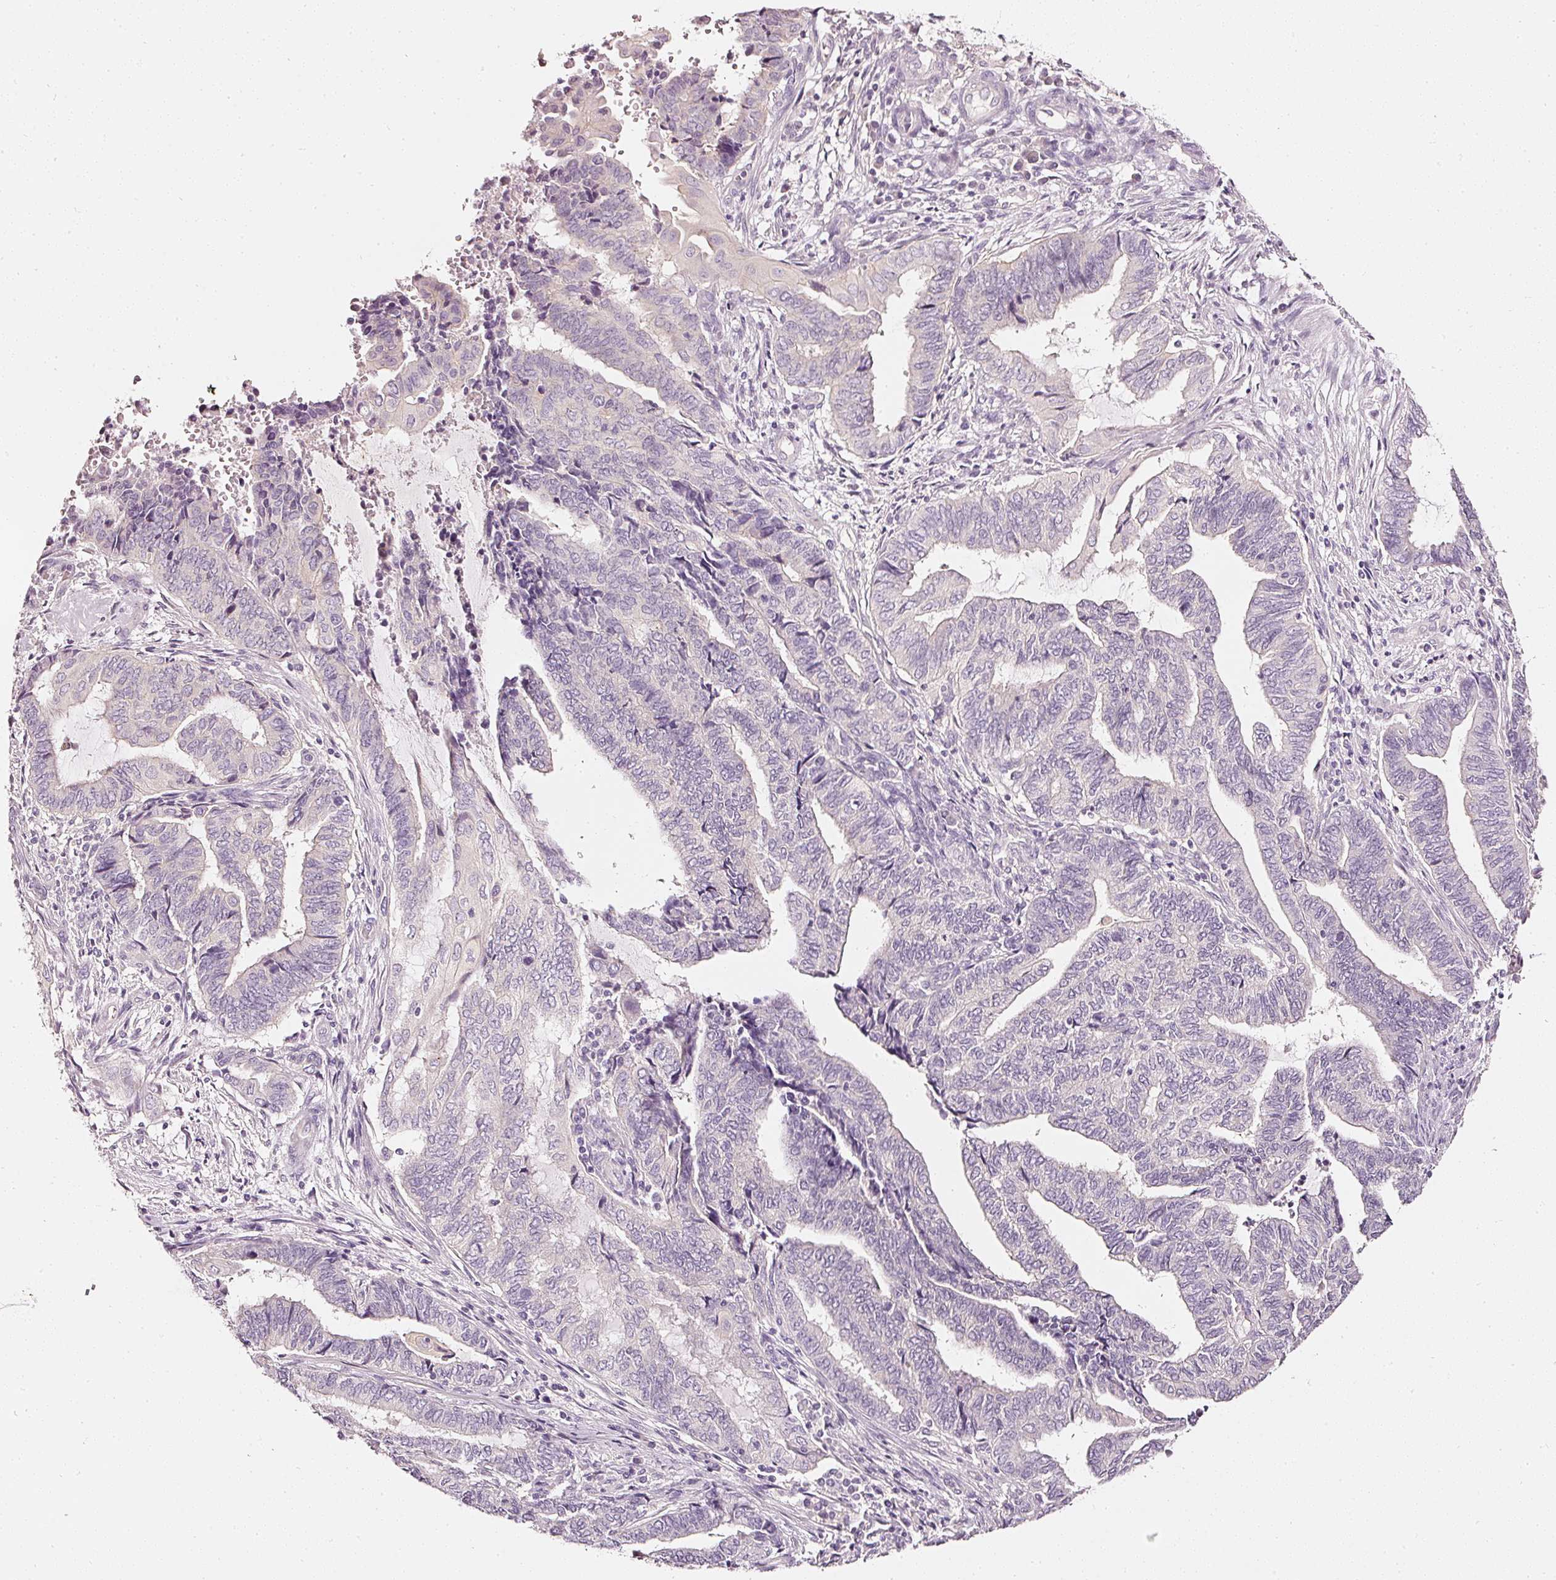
{"staining": {"intensity": "negative", "quantity": "none", "location": "none"}, "tissue": "endometrial cancer", "cell_type": "Tumor cells", "image_type": "cancer", "snomed": [{"axis": "morphology", "description": "Adenocarcinoma, NOS"}, {"axis": "topography", "description": "Uterus"}, {"axis": "topography", "description": "Endometrium"}], "caption": "A histopathology image of adenocarcinoma (endometrial) stained for a protein displays no brown staining in tumor cells.", "gene": "CNP", "patient": {"sex": "female", "age": 70}}